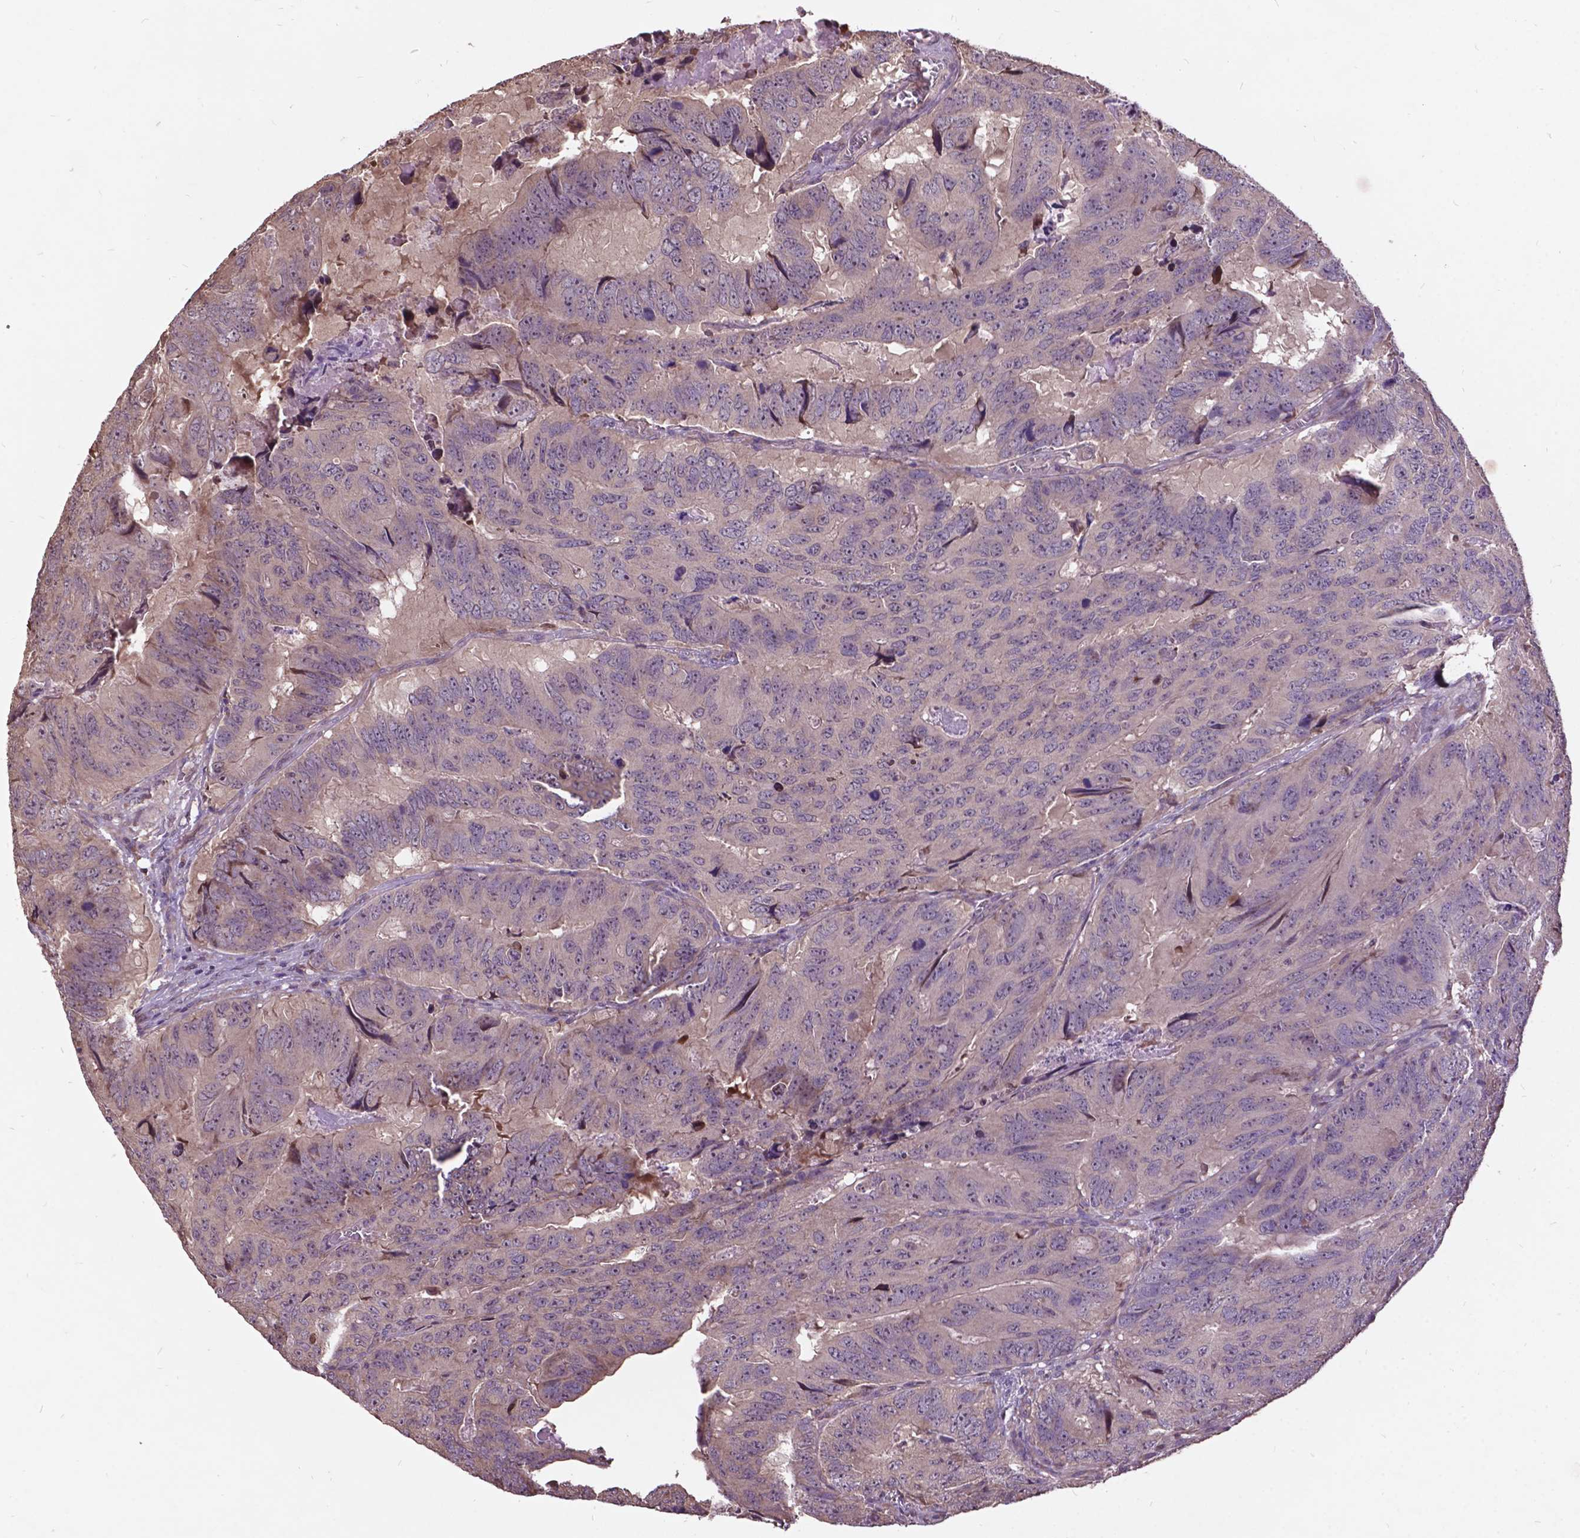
{"staining": {"intensity": "negative", "quantity": "none", "location": "none"}, "tissue": "colorectal cancer", "cell_type": "Tumor cells", "image_type": "cancer", "snomed": [{"axis": "morphology", "description": "Adenocarcinoma, NOS"}, {"axis": "topography", "description": "Colon"}], "caption": "This is an immunohistochemistry (IHC) micrograph of colorectal adenocarcinoma. There is no staining in tumor cells.", "gene": "AP1S3", "patient": {"sex": "male", "age": 79}}